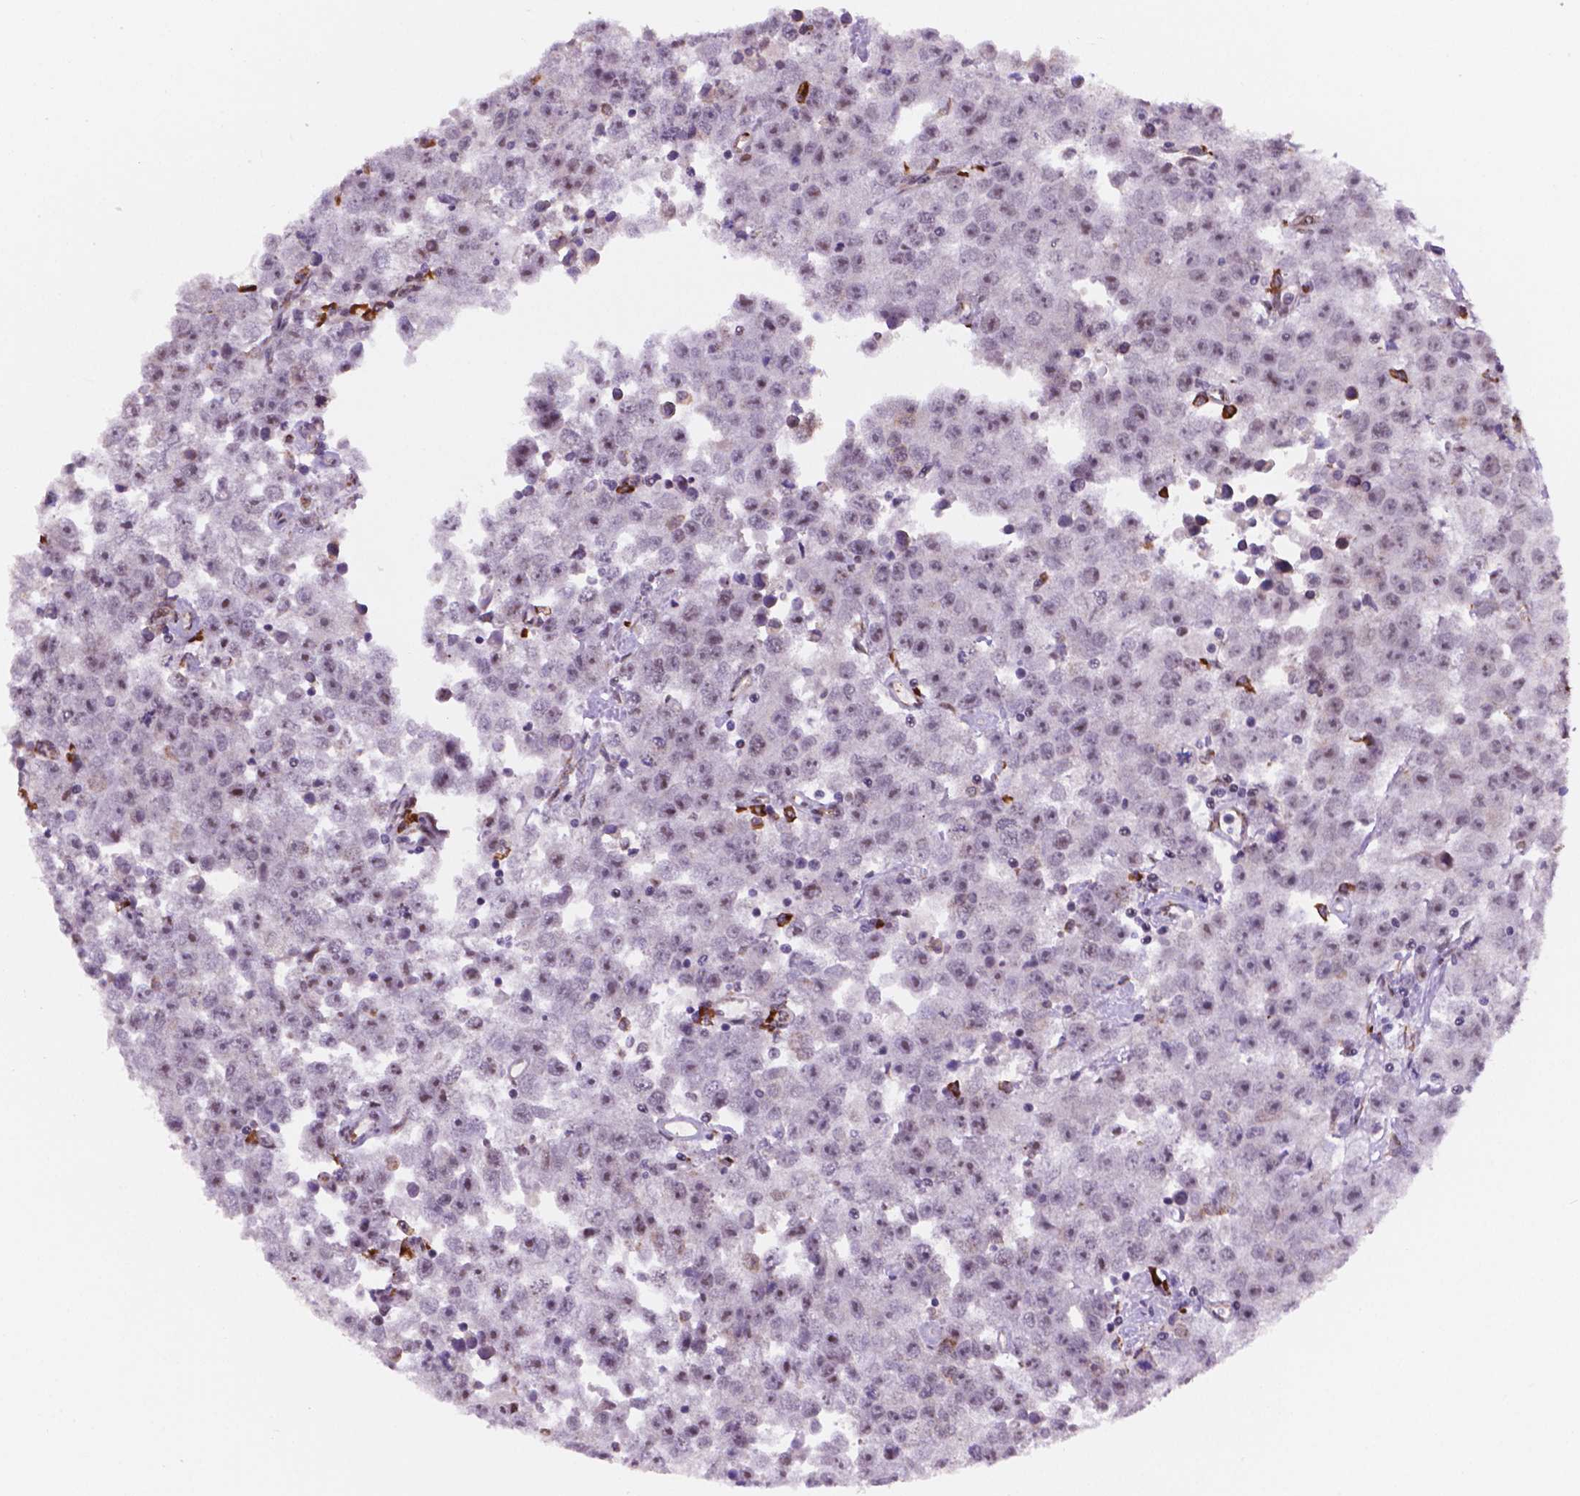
{"staining": {"intensity": "negative", "quantity": "none", "location": "none"}, "tissue": "testis cancer", "cell_type": "Tumor cells", "image_type": "cancer", "snomed": [{"axis": "morphology", "description": "Seminoma, NOS"}, {"axis": "topography", "description": "Testis"}], "caption": "A micrograph of human testis cancer (seminoma) is negative for staining in tumor cells.", "gene": "FNIP1", "patient": {"sex": "male", "age": 52}}